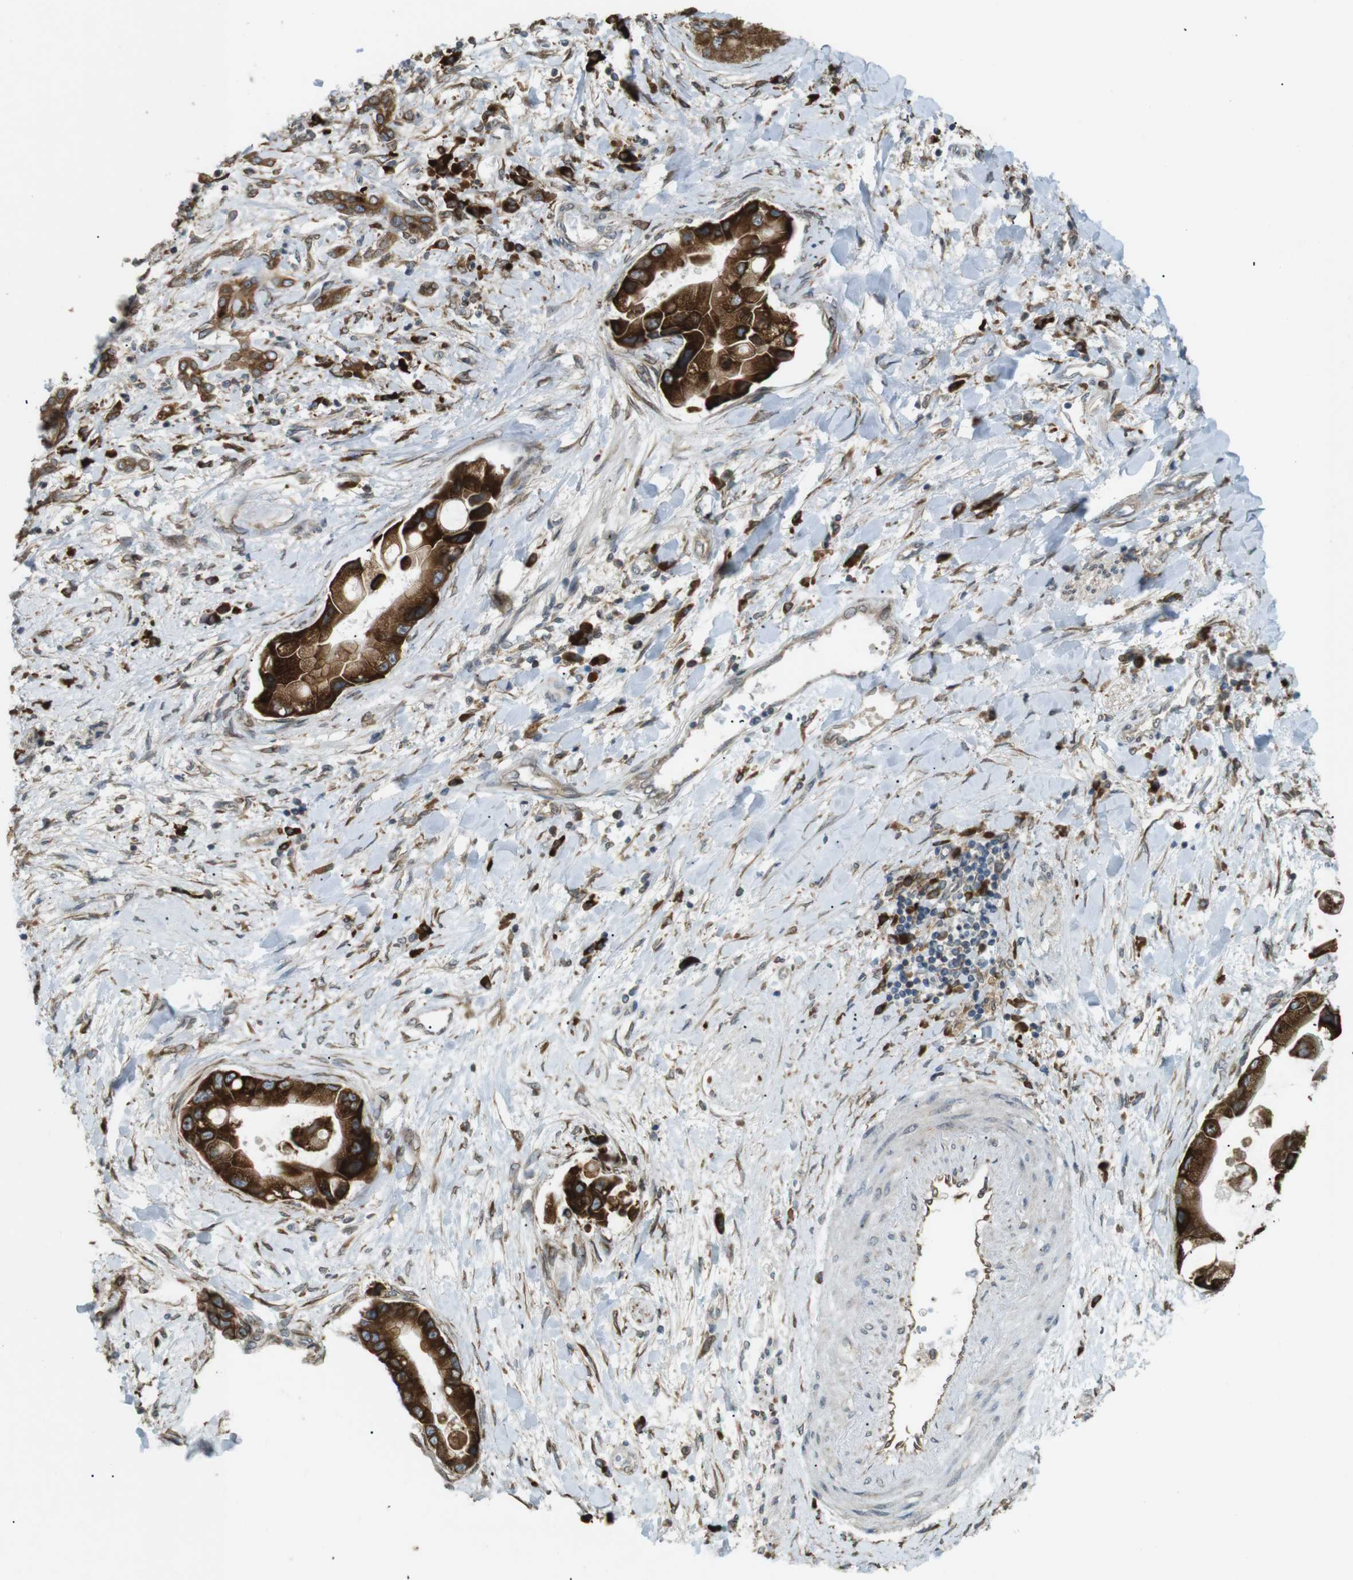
{"staining": {"intensity": "strong", "quantity": ">75%", "location": "cytoplasmic/membranous"}, "tissue": "liver cancer", "cell_type": "Tumor cells", "image_type": "cancer", "snomed": [{"axis": "morphology", "description": "Cholangiocarcinoma"}, {"axis": "topography", "description": "Liver"}], "caption": "Liver cancer (cholangiocarcinoma) stained for a protein (brown) demonstrates strong cytoplasmic/membranous positive expression in approximately >75% of tumor cells.", "gene": "TMED4", "patient": {"sex": "male", "age": 50}}